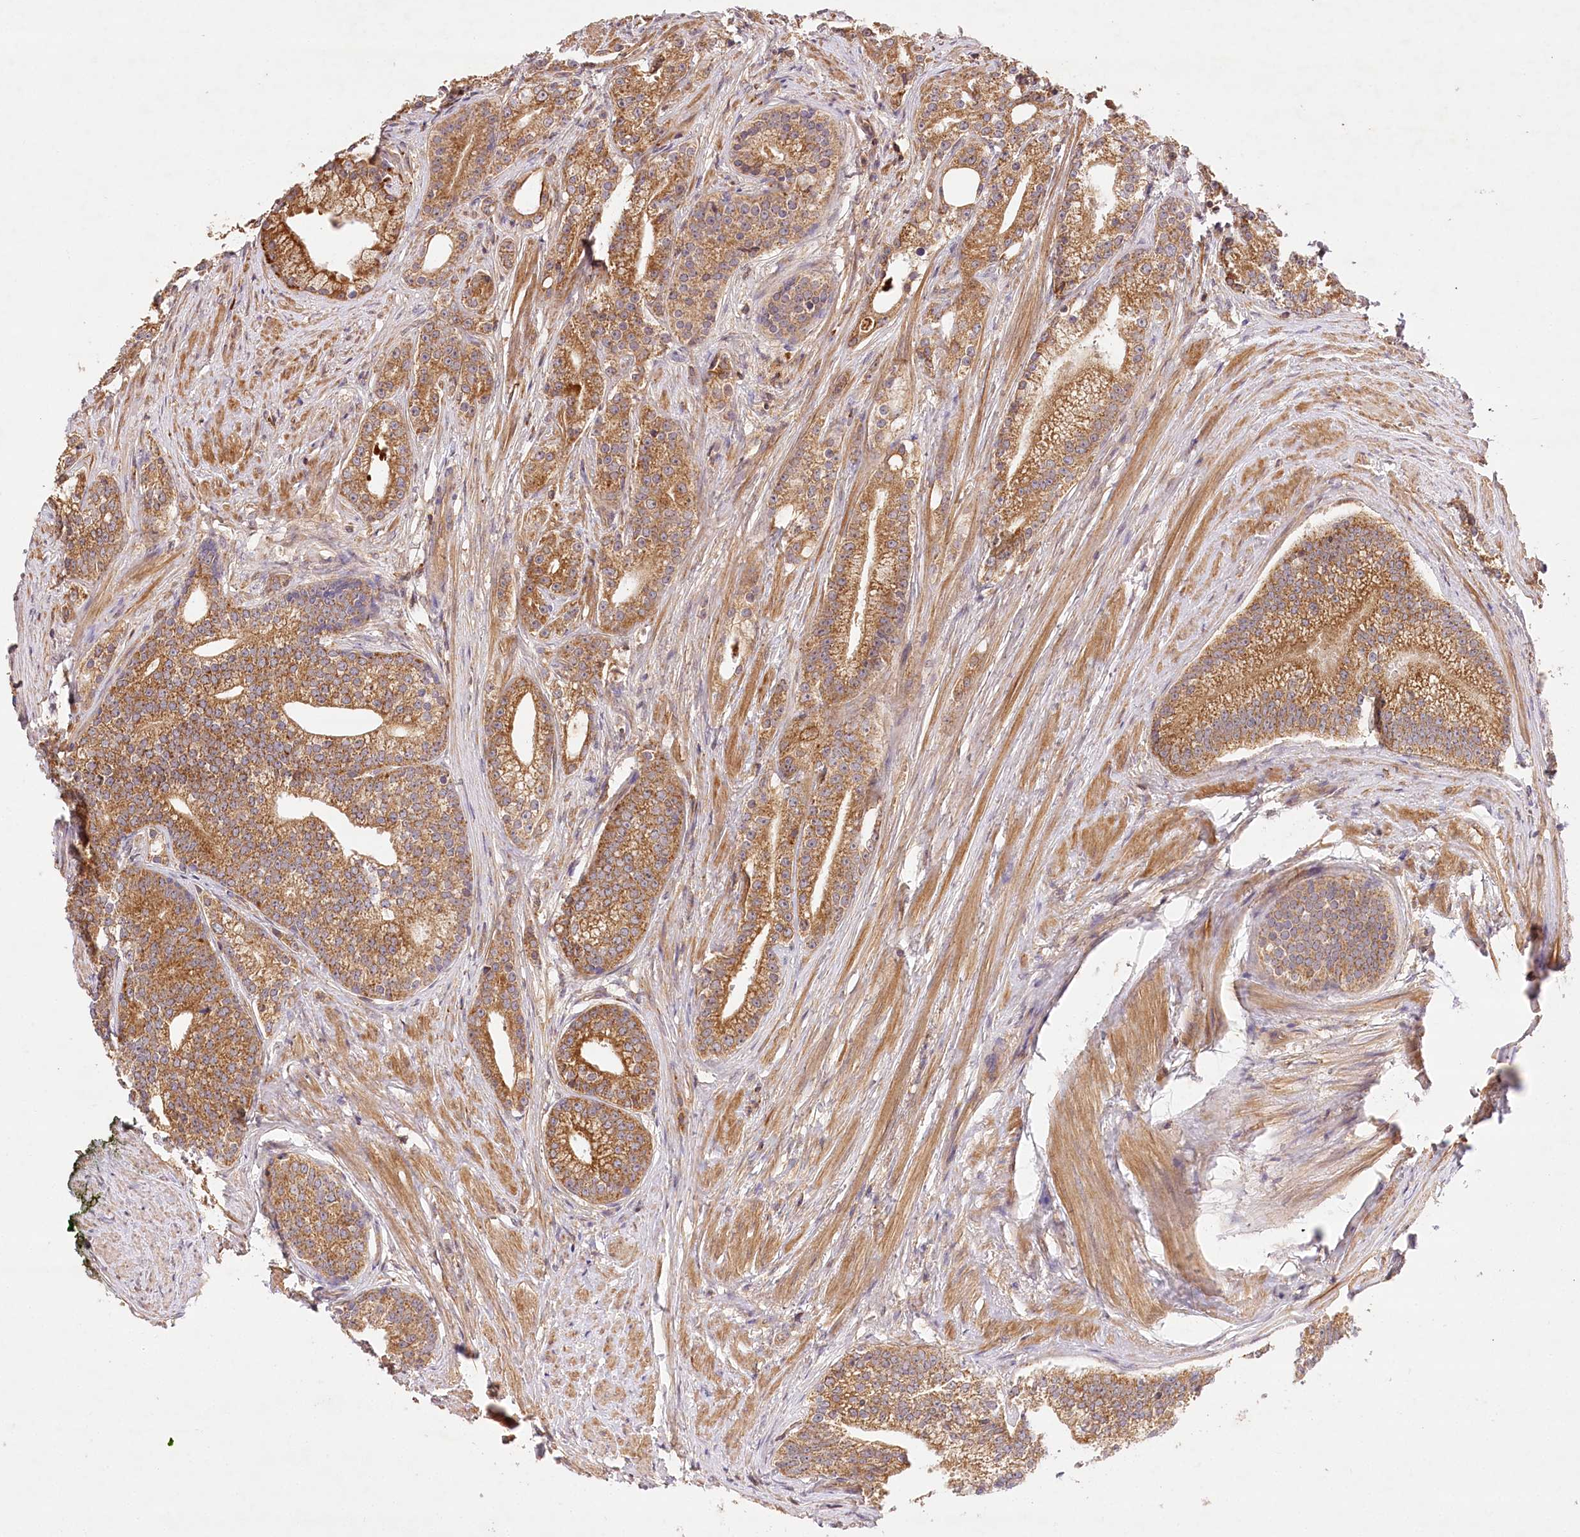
{"staining": {"intensity": "moderate", "quantity": ">75%", "location": "cytoplasmic/membranous"}, "tissue": "prostate cancer", "cell_type": "Tumor cells", "image_type": "cancer", "snomed": [{"axis": "morphology", "description": "Adenocarcinoma, Low grade"}, {"axis": "topography", "description": "Prostate"}], "caption": "Tumor cells show medium levels of moderate cytoplasmic/membranous expression in about >75% of cells in prostate cancer.", "gene": "LSS", "patient": {"sex": "male", "age": 71}}